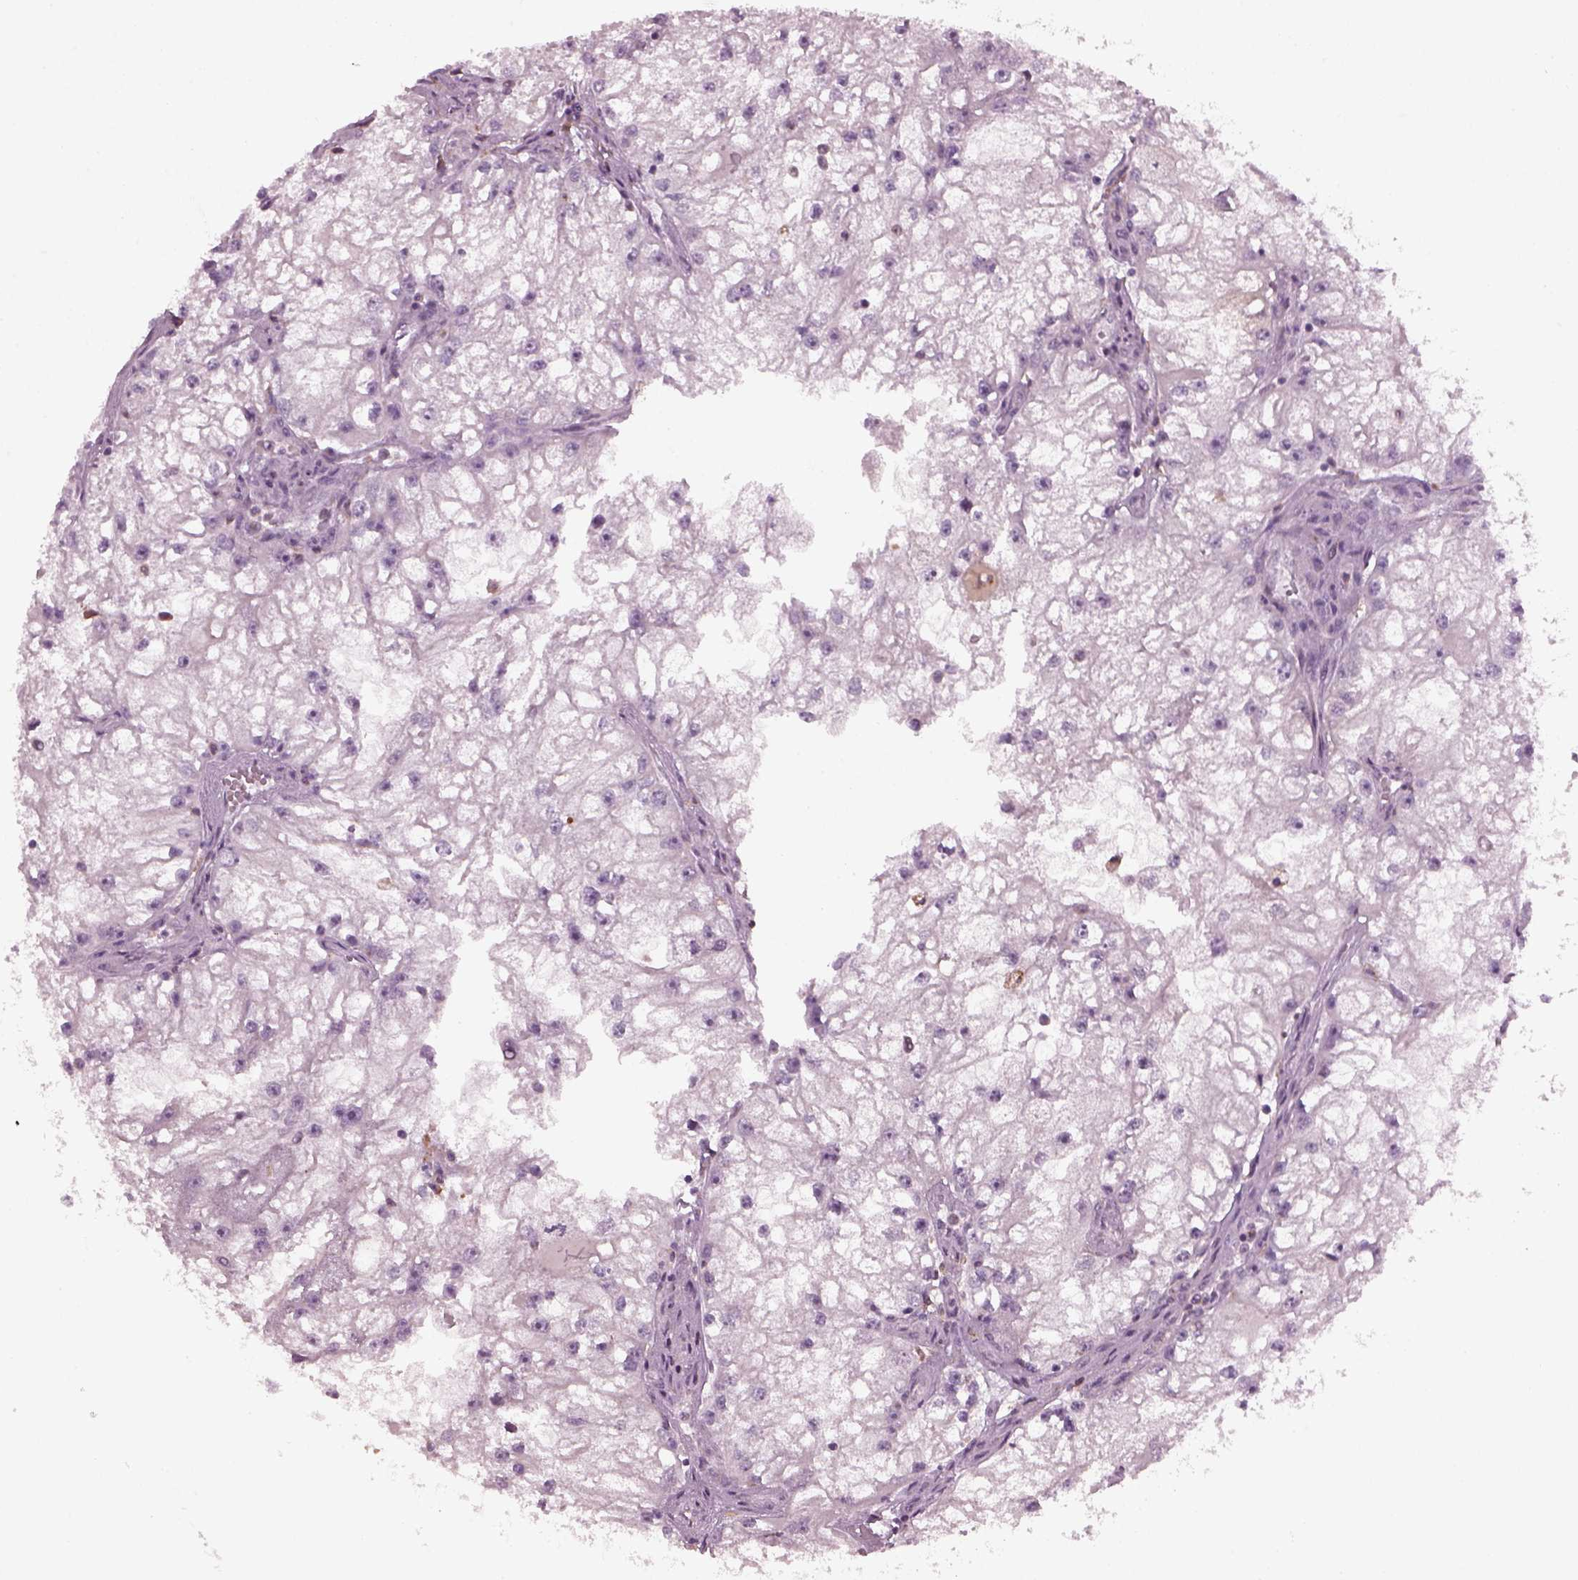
{"staining": {"intensity": "negative", "quantity": "none", "location": "none"}, "tissue": "renal cancer", "cell_type": "Tumor cells", "image_type": "cancer", "snomed": [{"axis": "morphology", "description": "Adenocarcinoma, NOS"}, {"axis": "topography", "description": "Kidney"}], "caption": "A histopathology image of human adenocarcinoma (renal) is negative for staining in tumor cells.", "gene": "TMEM231", "patient": {"sex": "male", "age": 59}}